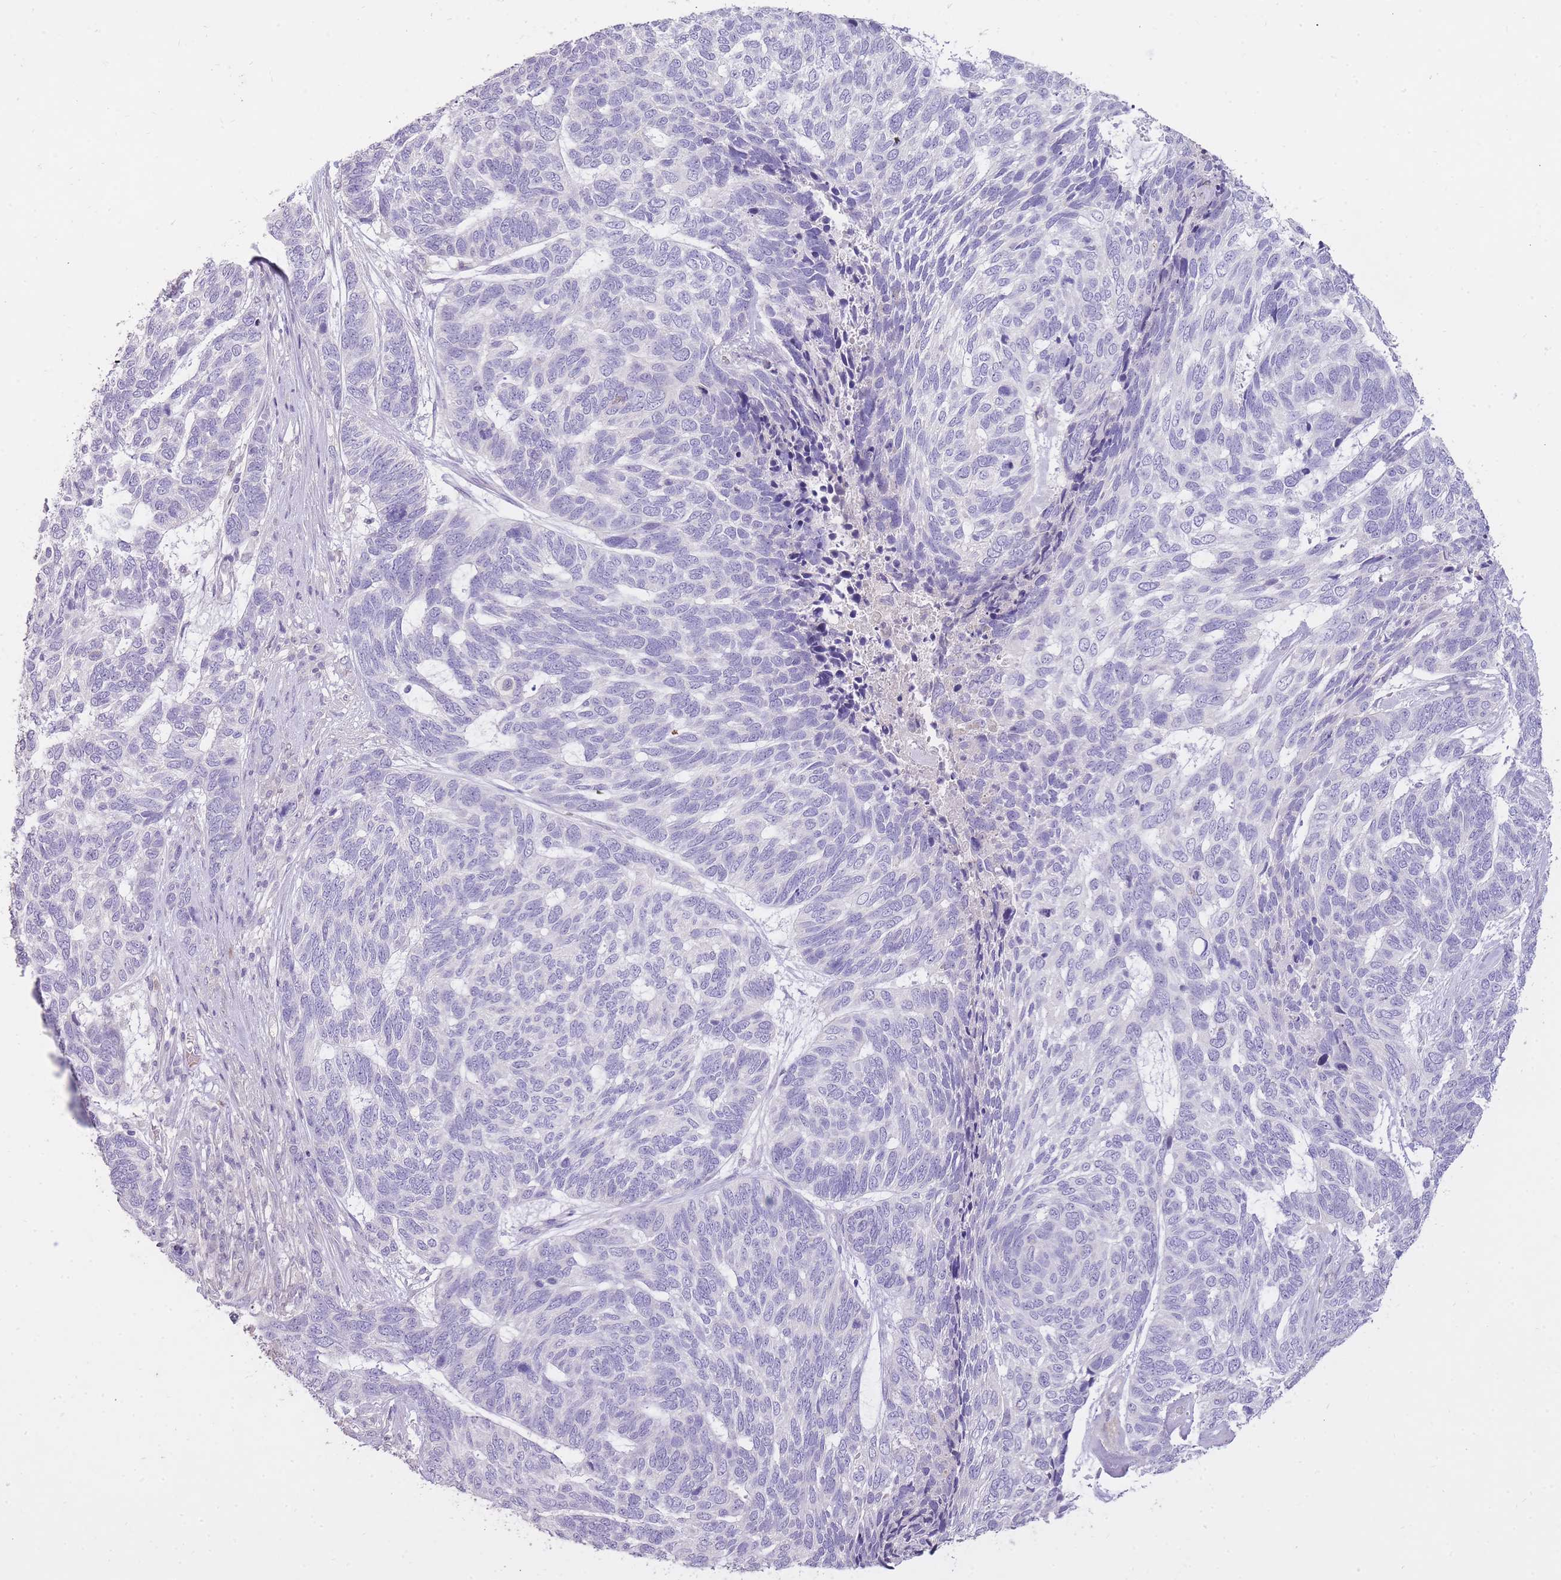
{"staining": {"intensity": "negative", "quantity": "none", "location": "none"}, "tissue": "skin cancer", "cell_type": "Tumor cells", "image_type": "cancer", "snomed": [{"axis": "morphology", "description": "Basal cell carcinoma"}, {"axis": "topography", "description": "Skin"}], "caption": "This is an IHC micrograph of human skin cancer. There is no expression in tumor cells.", "gene": "FRG2C", "patient": {"sex": "female", "age": 65}}